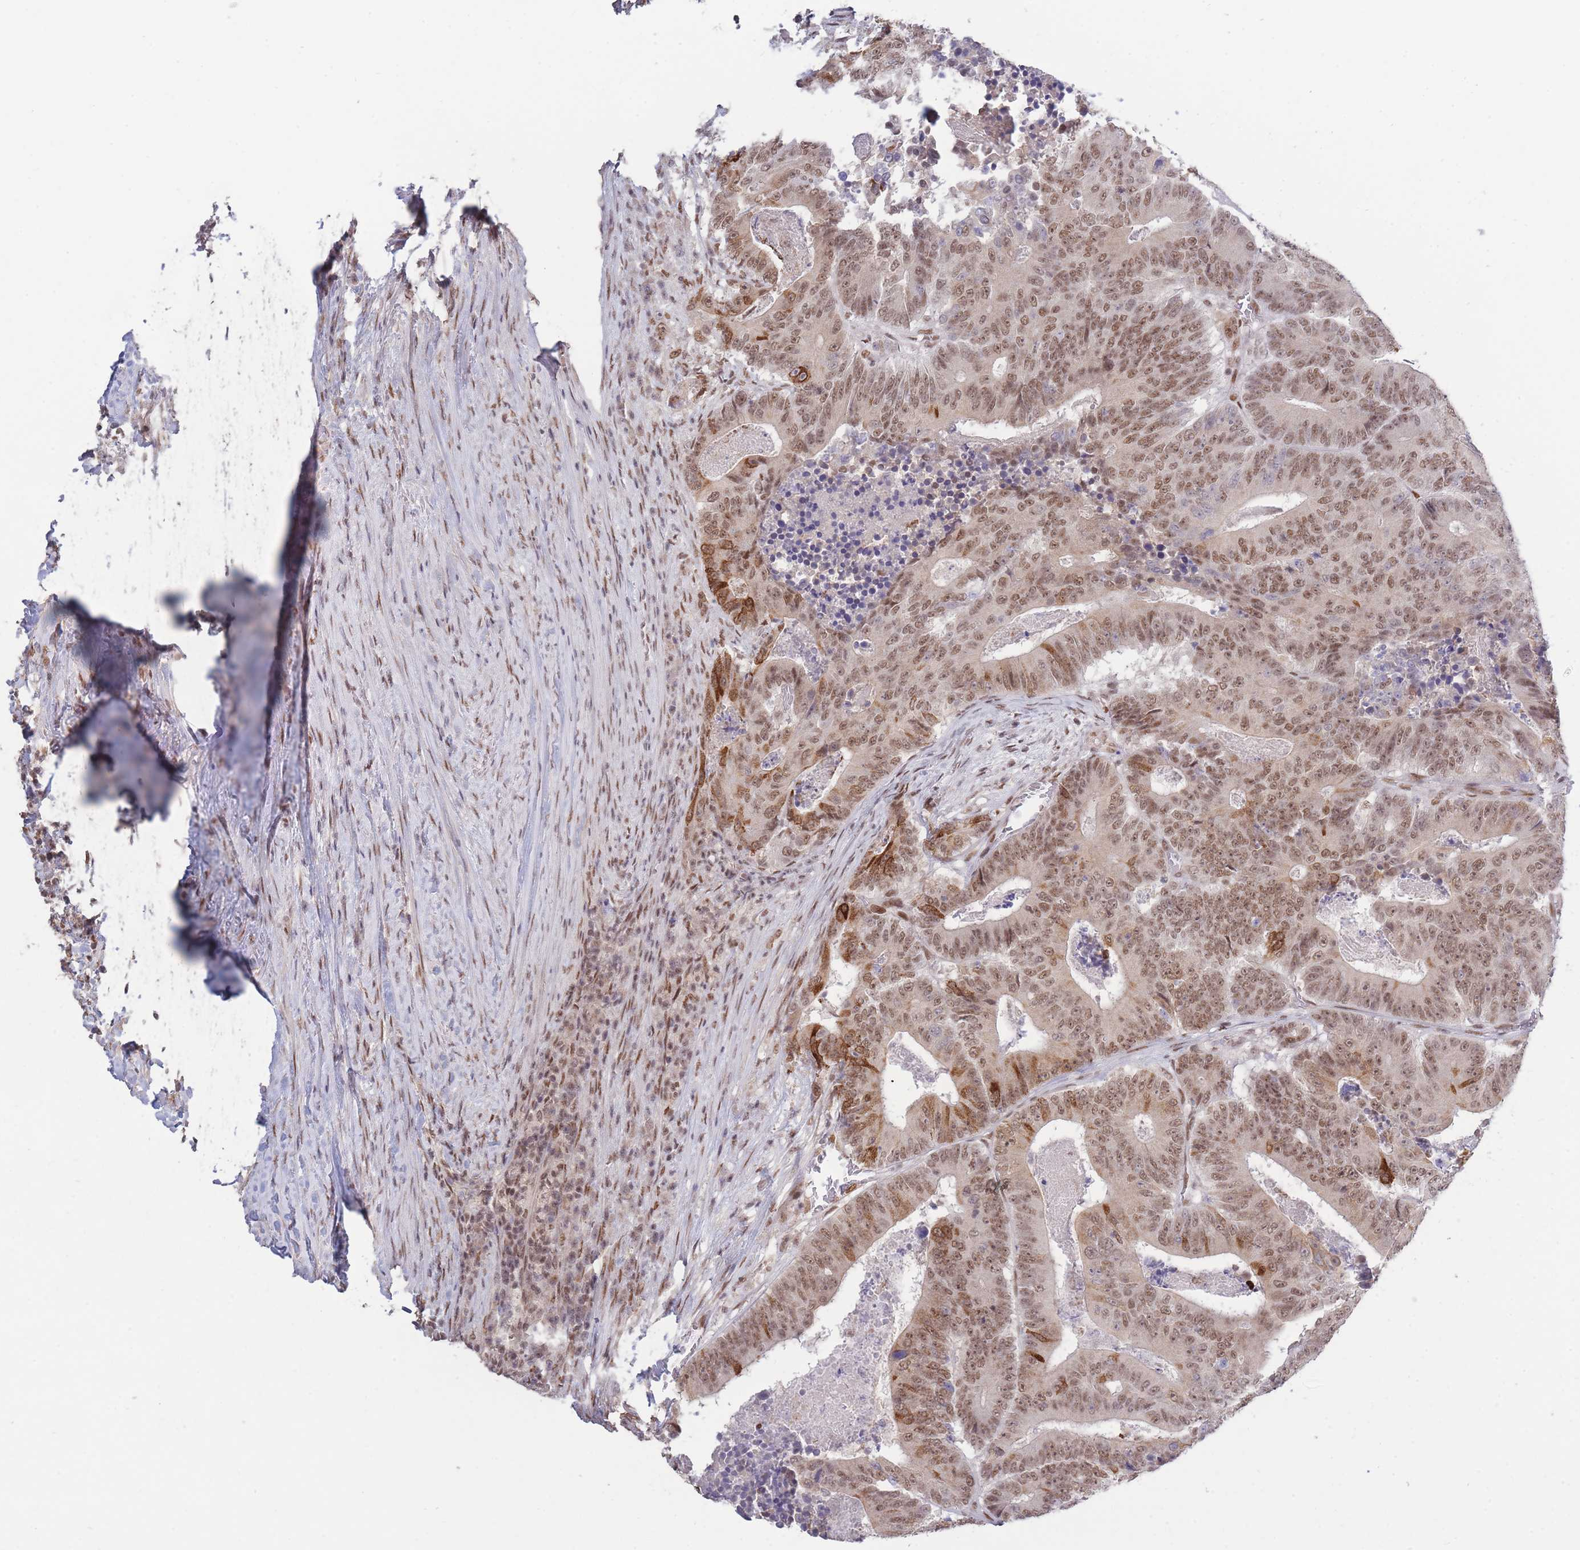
{"staining": {"intensity": "moderate", "quantity": ">75%", "location": "nuclear"}, "tissue": "colorectal cancer", "cell_type": "Tumor cells", "image_type": "cancer", "snomed": [{"axis": "morphology", "description": "Adenocarcinoma, NOS"}, {"axis": "topography", "description": "Colon"}], "caption": "Moderate nuclear staining for a protein is appreciated in approximately >75% of tumor cells of adenocarcinoma (colorectal) using immunohistochemistry.", "gene": "CARD8", "patient": {"sex": "male", "age": 83}}